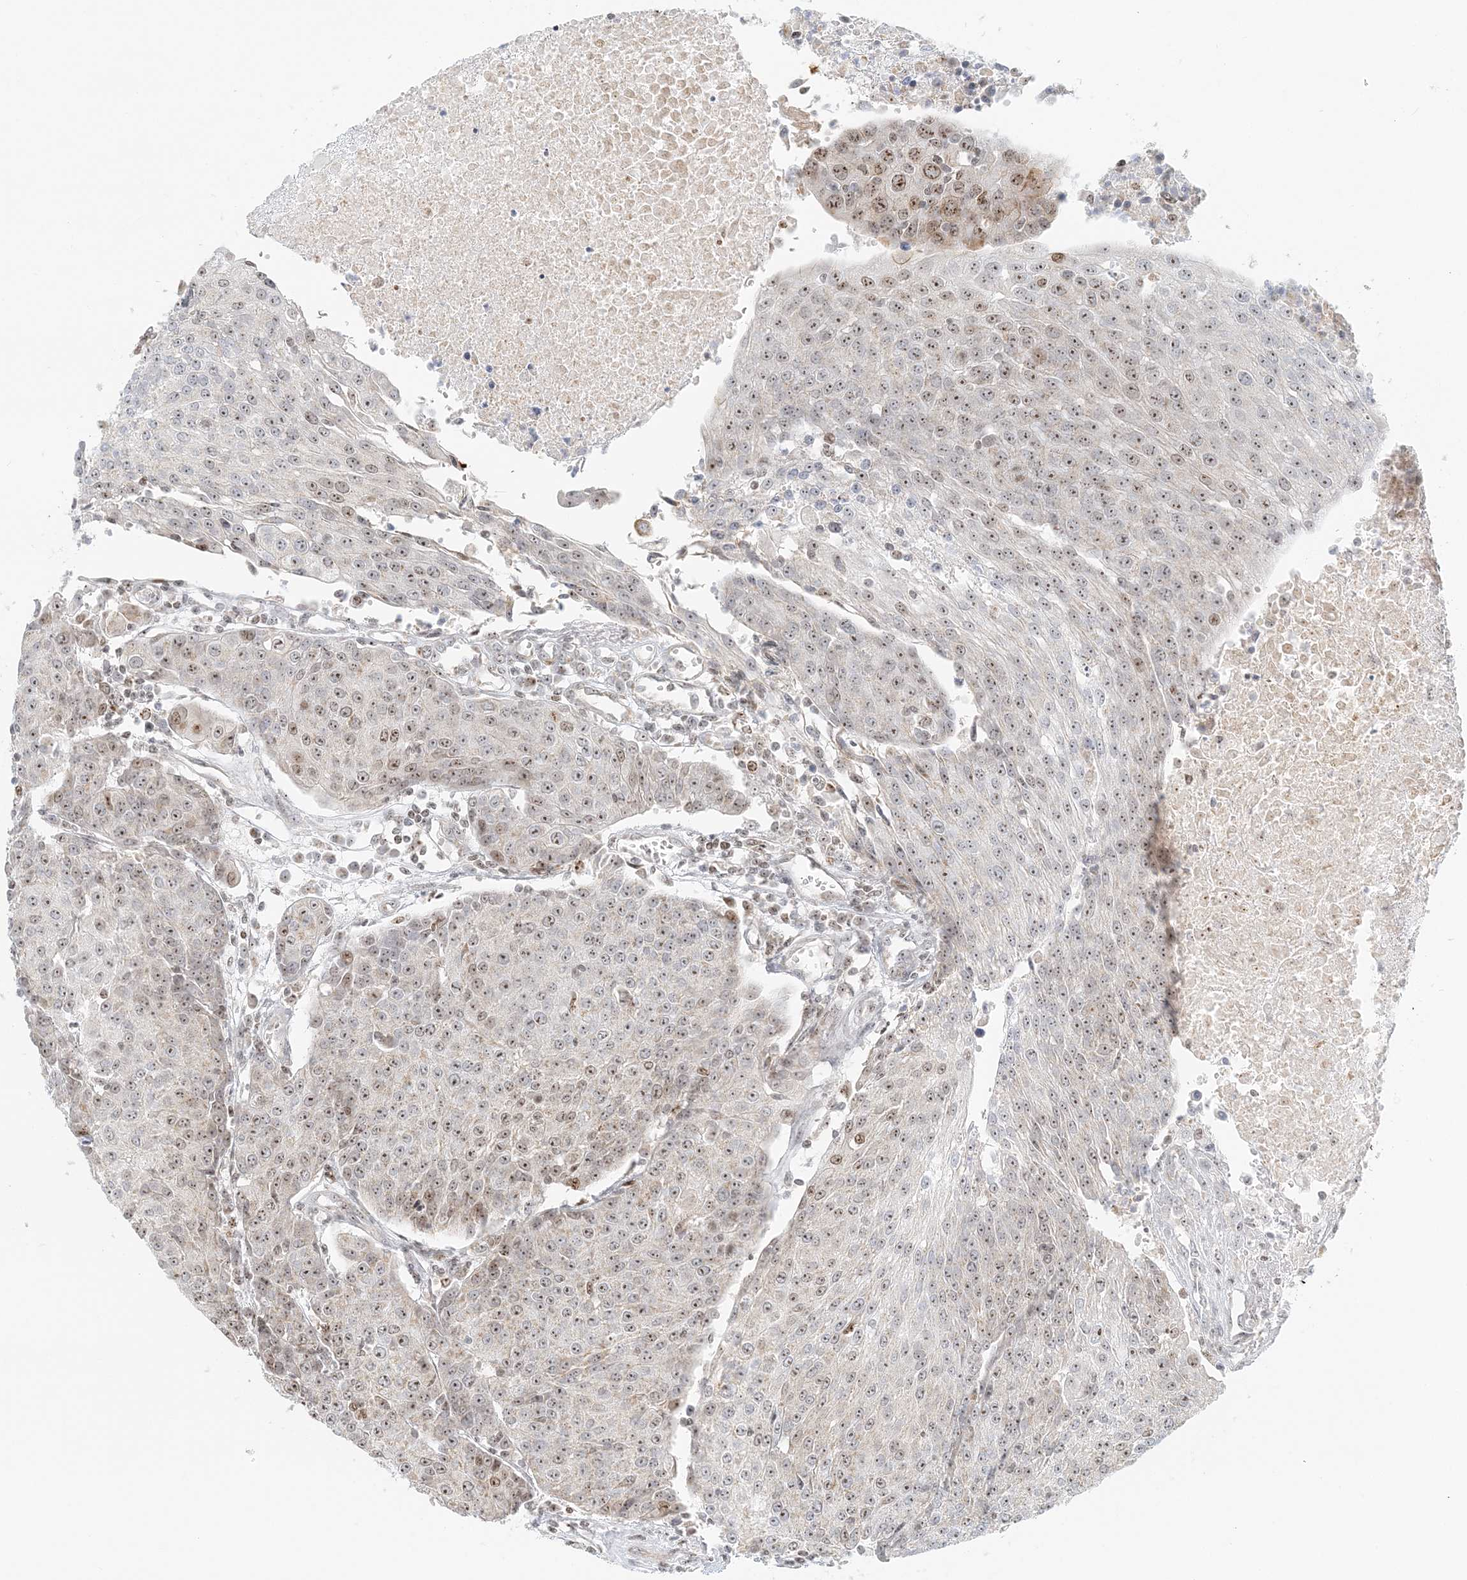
{"staining": {"intensity": "moderate", "quantity": ">75%", "location": "nuclear"}, "tissue": "urothelial cancer", "cell_type": "Tumor cells", "image_type": "cancer", "snomed": [{"axis": "morphology", "description": "Urothelial carcinoma, High grade"}, {"axis": "topography", "description": "Urinary bladder"}], "caption": "DAB immunohistochemical staining of human urothelial cancer demonstrates moderate nuclear protein staining in about >75% of tumor cells.", "gene": "UBE2F", "patient": {"sex": "female", "age": 85}}